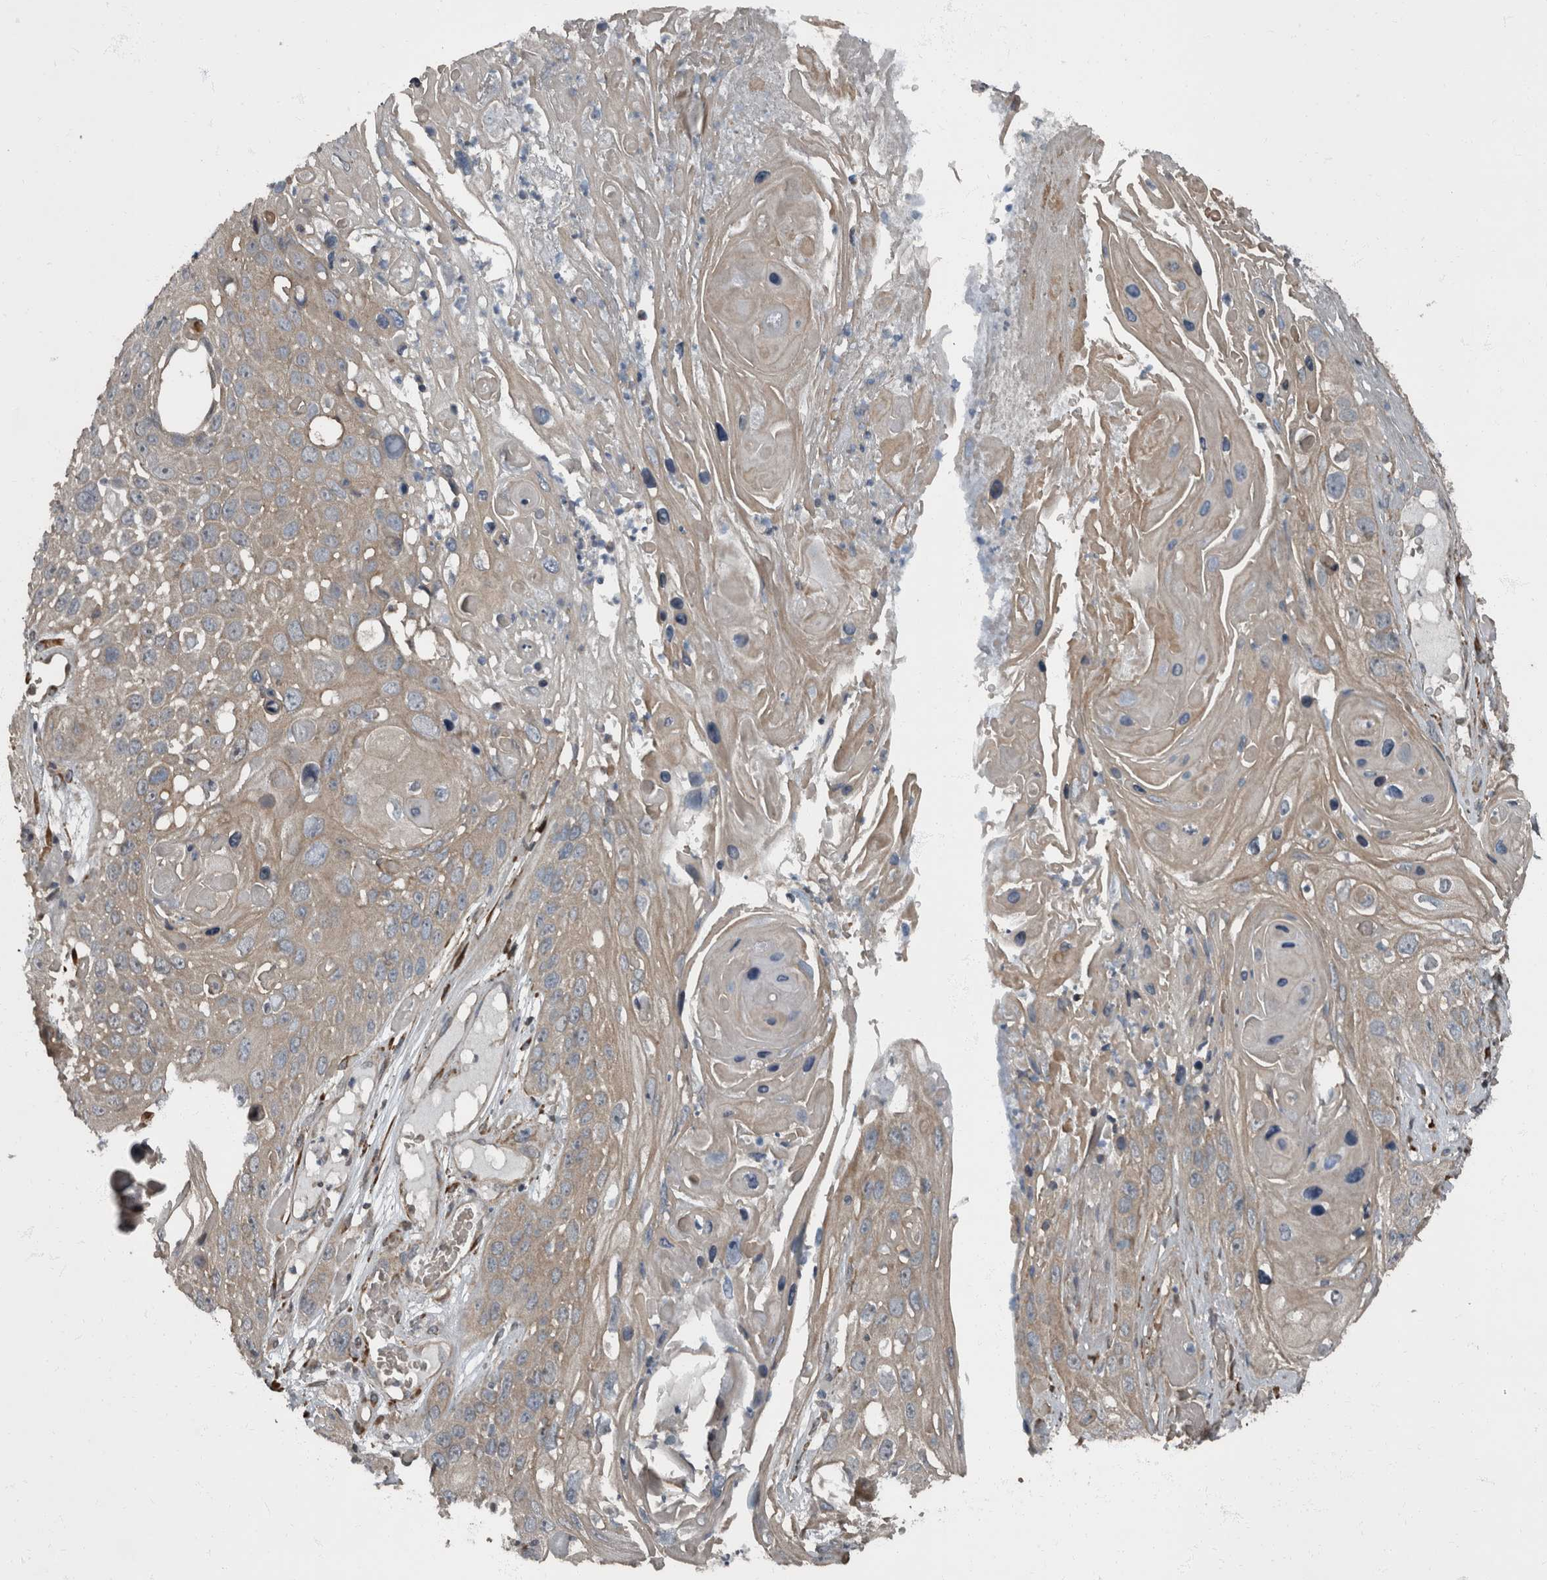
{"staining": {"intensity": "weak", "quantity": ">75%", "location": "cytoplasmic/membranous"}, "tissue": "skin cancer", "cell_type": "Tumor cells", "image_type": "cancer", "snomed": [{"axis": "morphology", "description": "Squamous cell carcinoma, NOS"}, {"axis": "topography", "description": "Skin"}], "caption": "The micrograph demonstrates immunohistochemical staining of skin cancer (squamous cell carcinoma). There is weak cytoplasmic/membranous staining is appreciated in approximately >75% of tumor cells. The protein is stained brown, and the nuclei are stained in blue (DAB IHC with brightfield microscopy, high magnification).", "gene": "RABGGTB", "patient": {"sex": "male", "age": 55}}